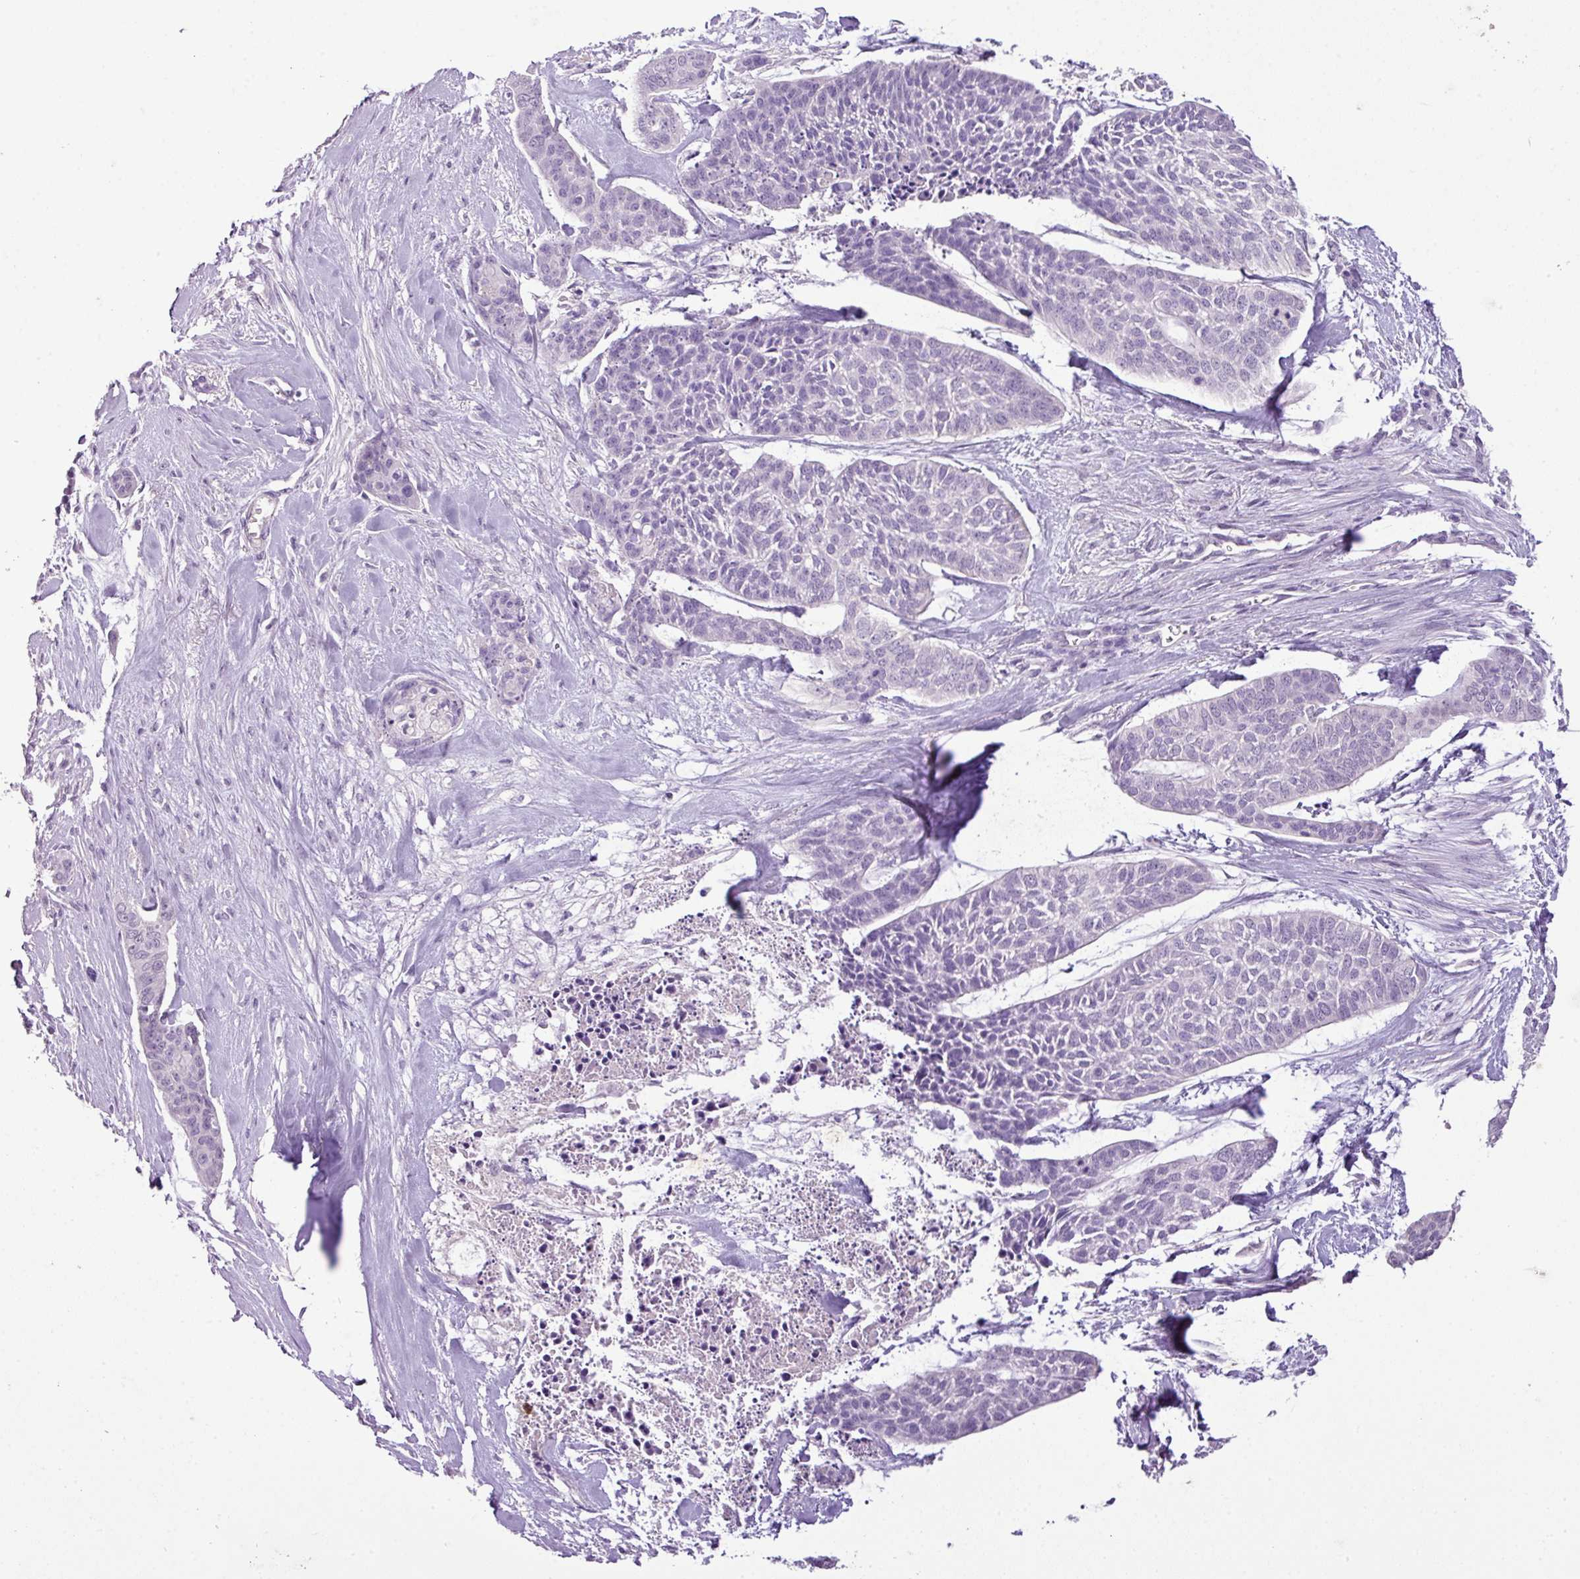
{"staining": {"intensity": "negative", "quantity": "none", "location": "none"}, "tissue": "skin cancer", "cell_type": "Tumor cells", "image_type": "cancer", "snomed": [{"axis": "morphology", "description": "Basal cell carcinoma"}, {"axis": "topography", "description": "Skin"}], "caption": "Photomicrograph shows no protein staining in tumor cells of skin basal cell carcinoma tissue. Nuclei are stained in blue.", "gene": "HTR3E", "patient": {"sex": "female", "age": 64}}